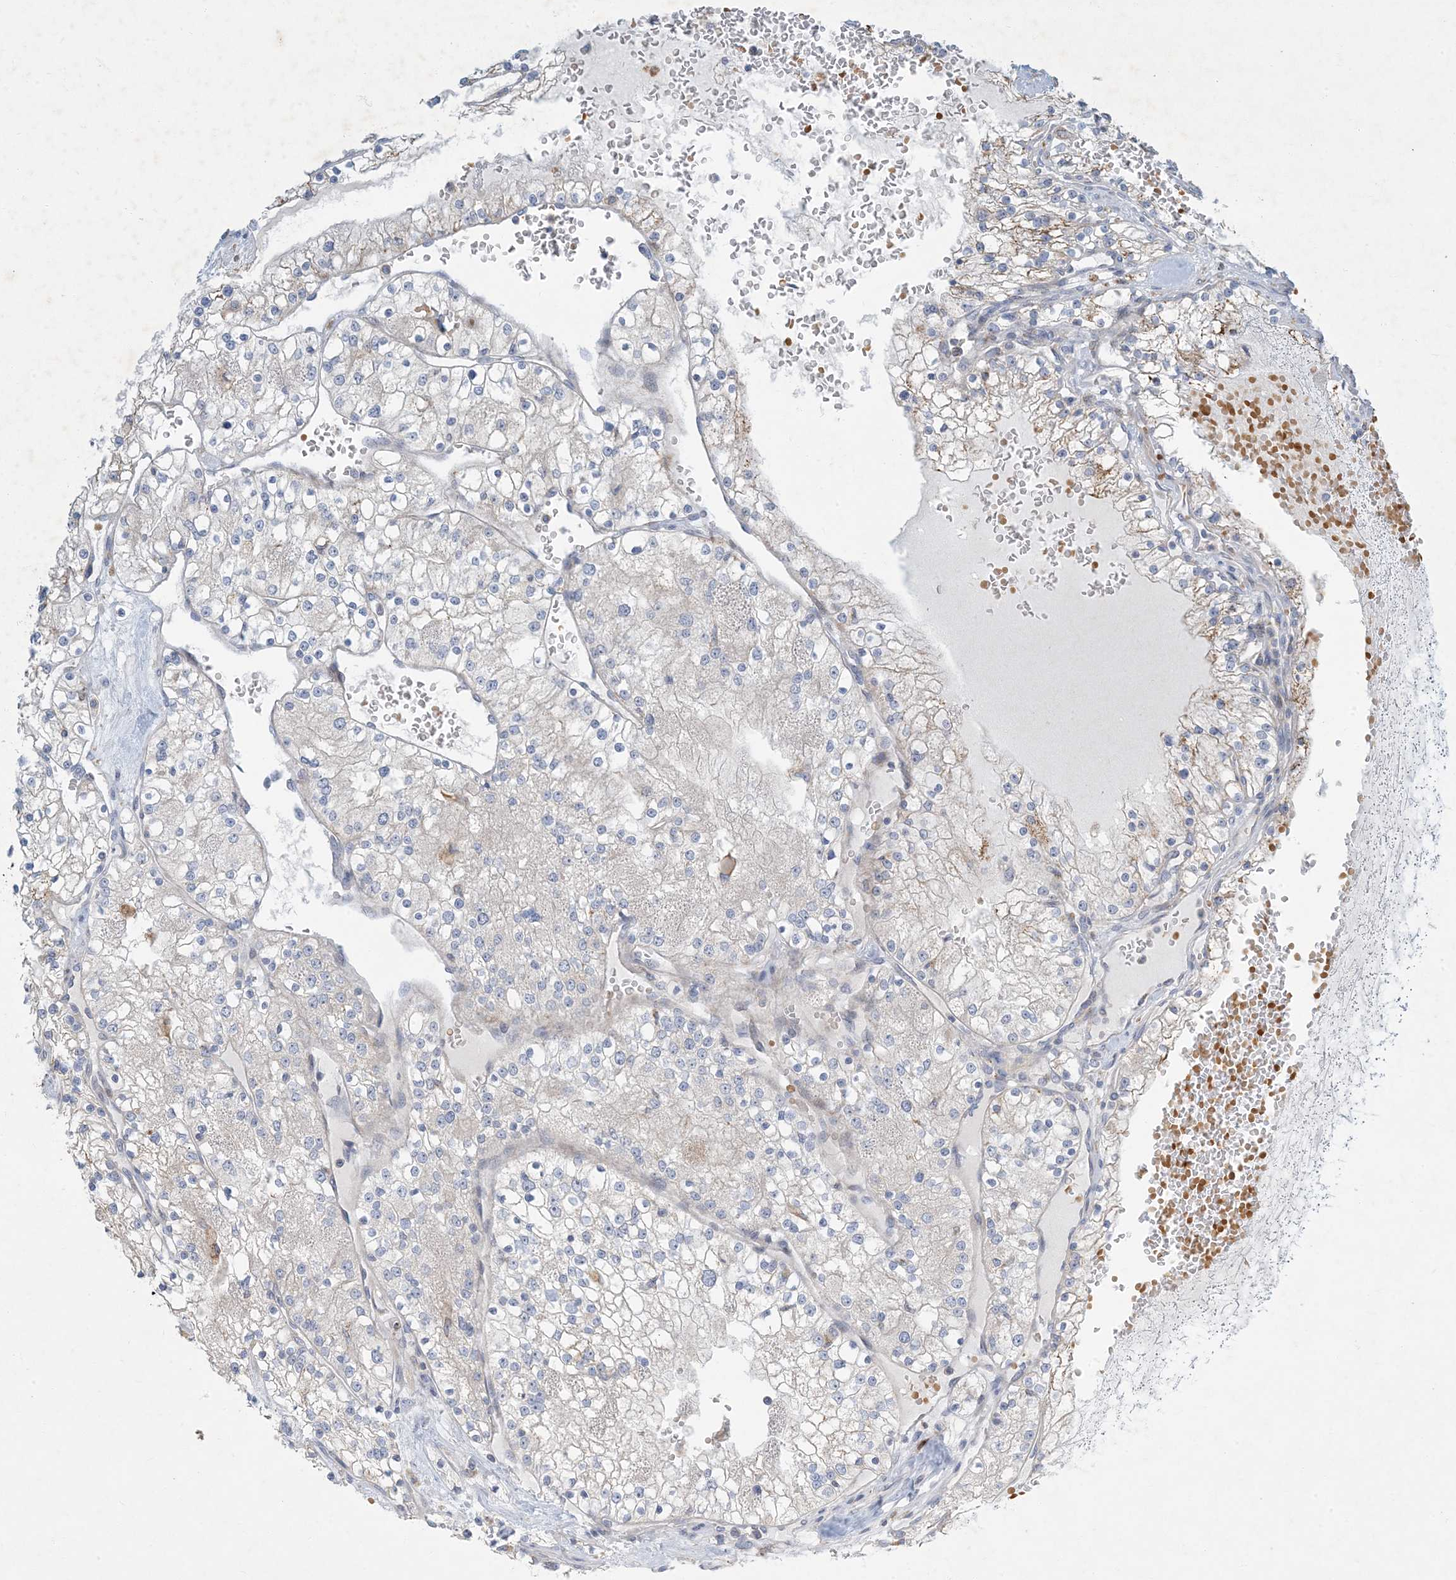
{"staining": {"intensity": "negative", "quantity": "none", "location": "none"}, "tissue": "renal cancer", "cell_type": "Tumor cells", "image_type": "cancer", "snomed": [{"axis": "morphology", "description": "Normal tissue, NOS"}, {"axis": "morphology", "description": "Adenocarcinoma, NOS"}, {"axis": "topography", "description": "Kidney"}], "caption": "IHC micrograph of renal cancer stained for a protein (brown), which demonstrates no positivity in tumor cells. Nuclei are stained in blue.", "gene": "LTN1", "patient": {"sex": "male", "age": 68}}